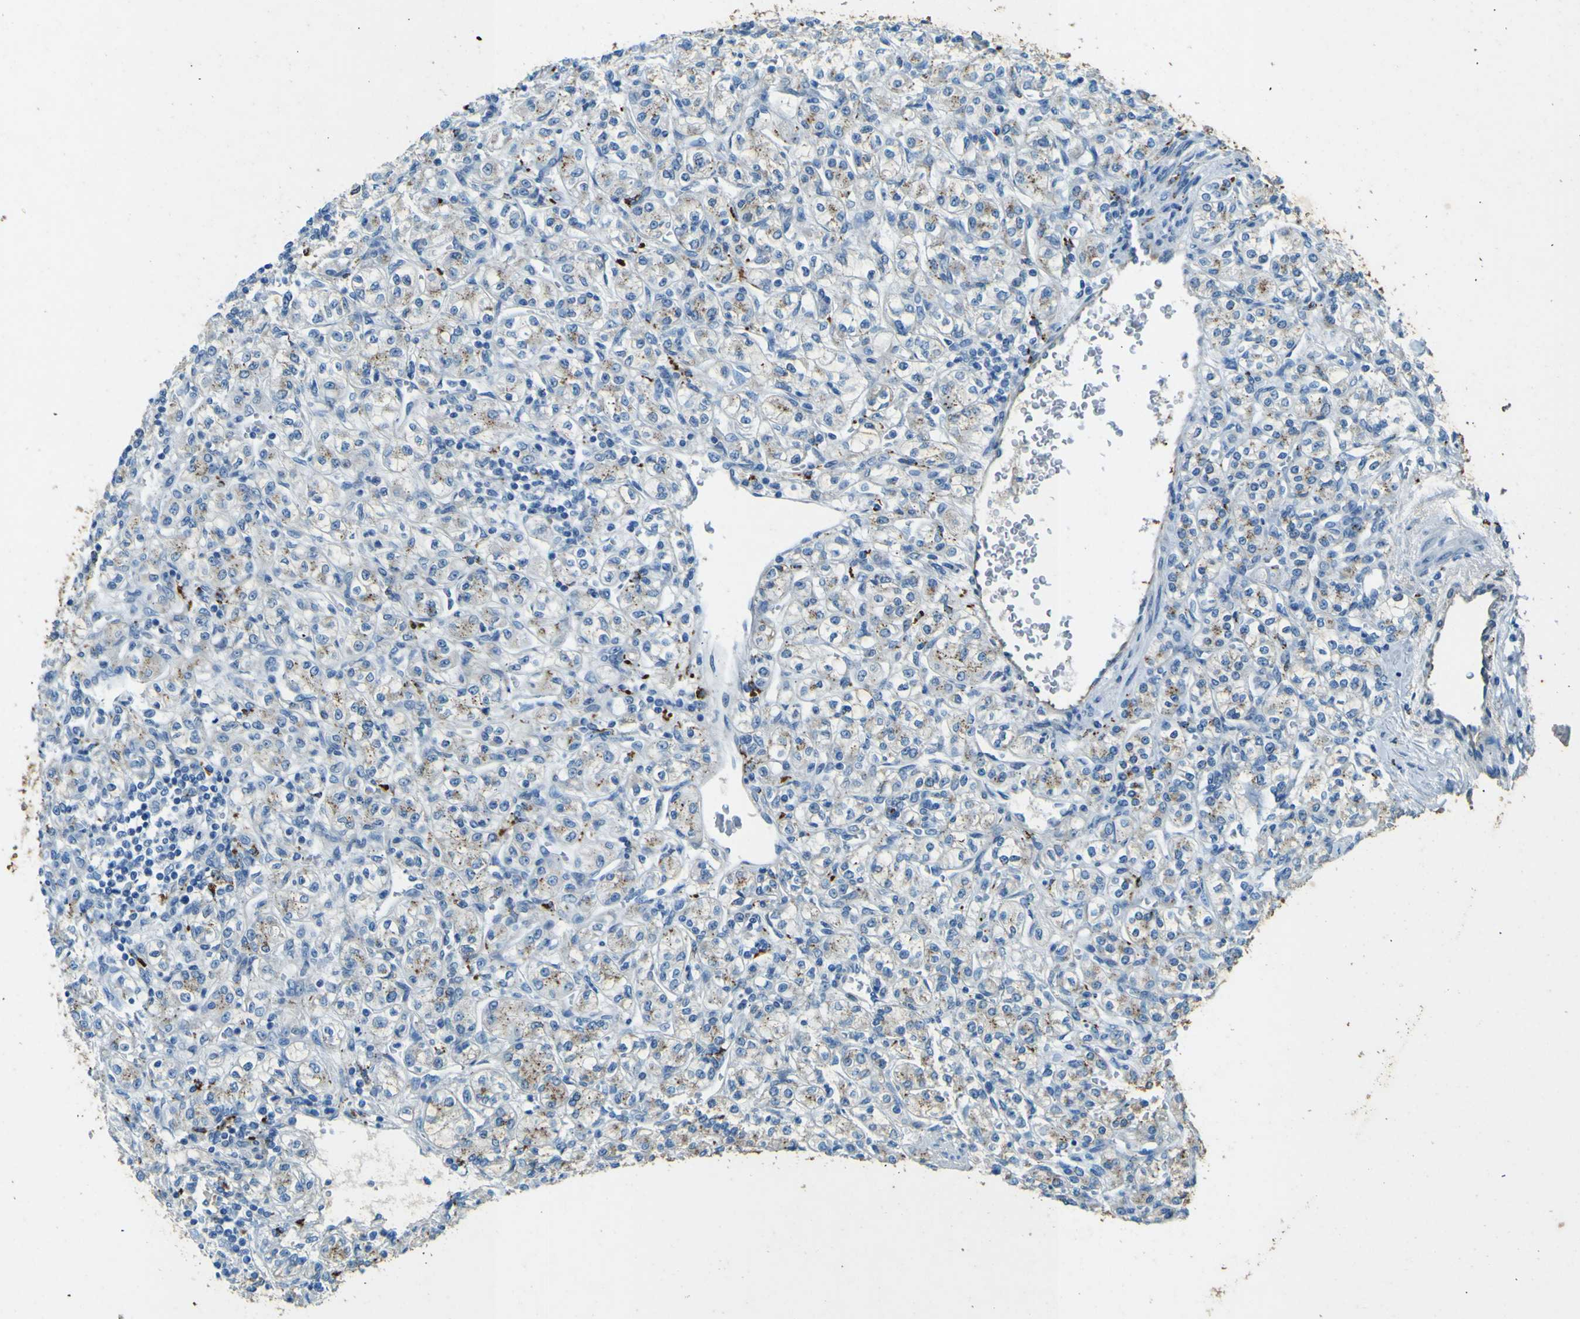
{"staining": {"intensity": "negative", "quantity": "none", "location": "none"}, "tissue": "renal cancer", "cell_type": "Tumor cells", "image_type": "cancer", "snomed": [{"axis": "morphology", "description": "Adenocarcinoma, NOS"}, {"axis": "topography", "description": "Kidney"}], "caption": "There is no significant staining in tumor cells of renal adenocarcinoma.", "gene": "PDE9A", "patient": {"sex": "male", "age": 77}}